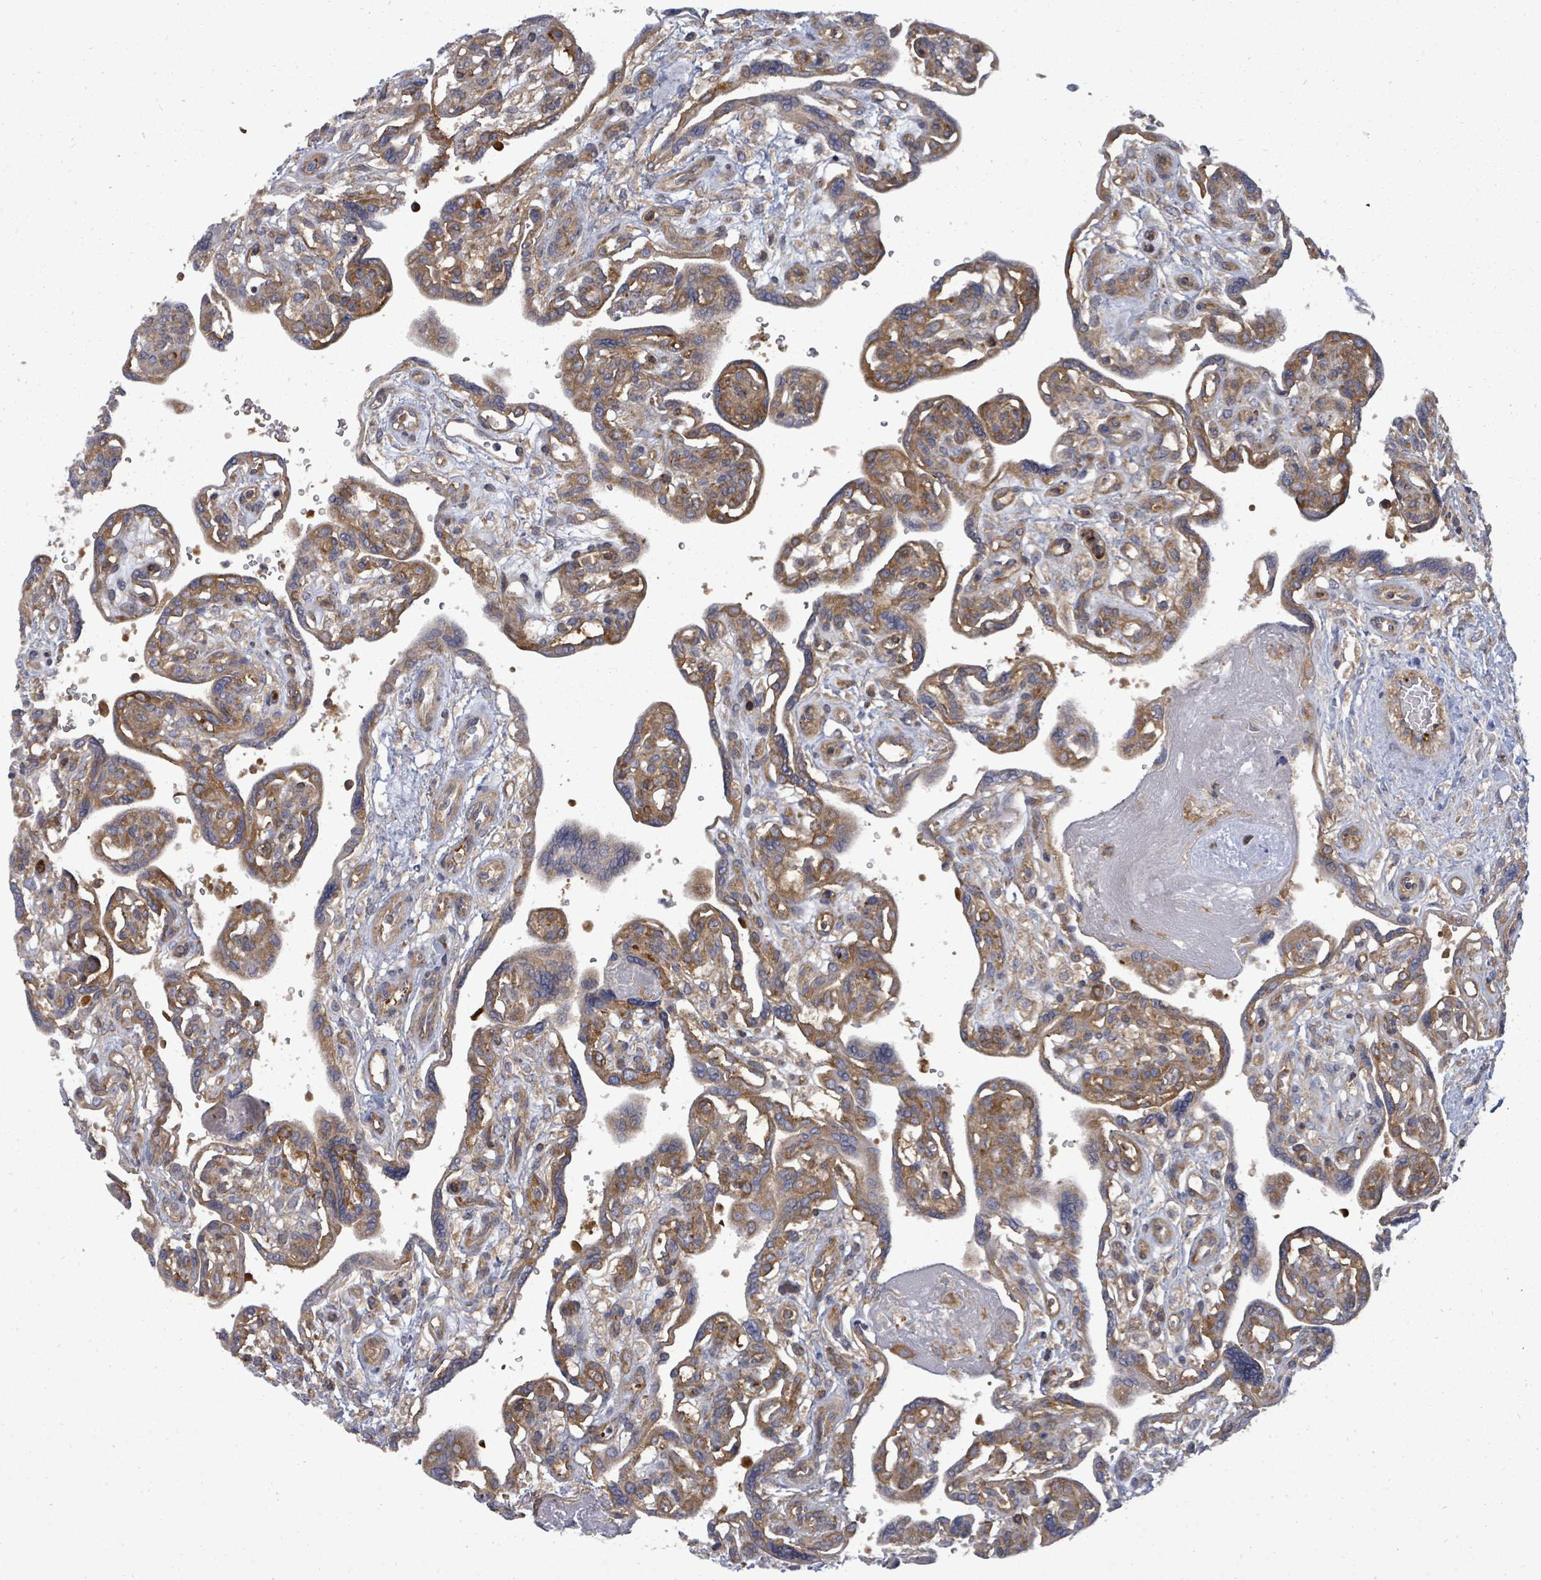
{"staining": {"intensity": "moderate", "quantity": ">75%", "location": "cytoplasmic/membranous"}, "tissue": "placenta", "cell_type": "Decidual cells", "image_type": "normal", "snomed": [{"axis": "morphology", "description": "Normal tissue, NOS"}, {"axis": "topography", "description": "Placenta"}], "caption": "Decidual cells exhibit moderate cytoplasmic/membranous staining in approximately >75% of cells in benign placenta. The staining is performed using DAB (3,3'-diaminobenzidine) brown chromogen to label protein expression. The nuclei are counter-stained blue using hematoxylin.", "gene": "EIF3CL", "patient": {"sex": "female", "age": 39}}